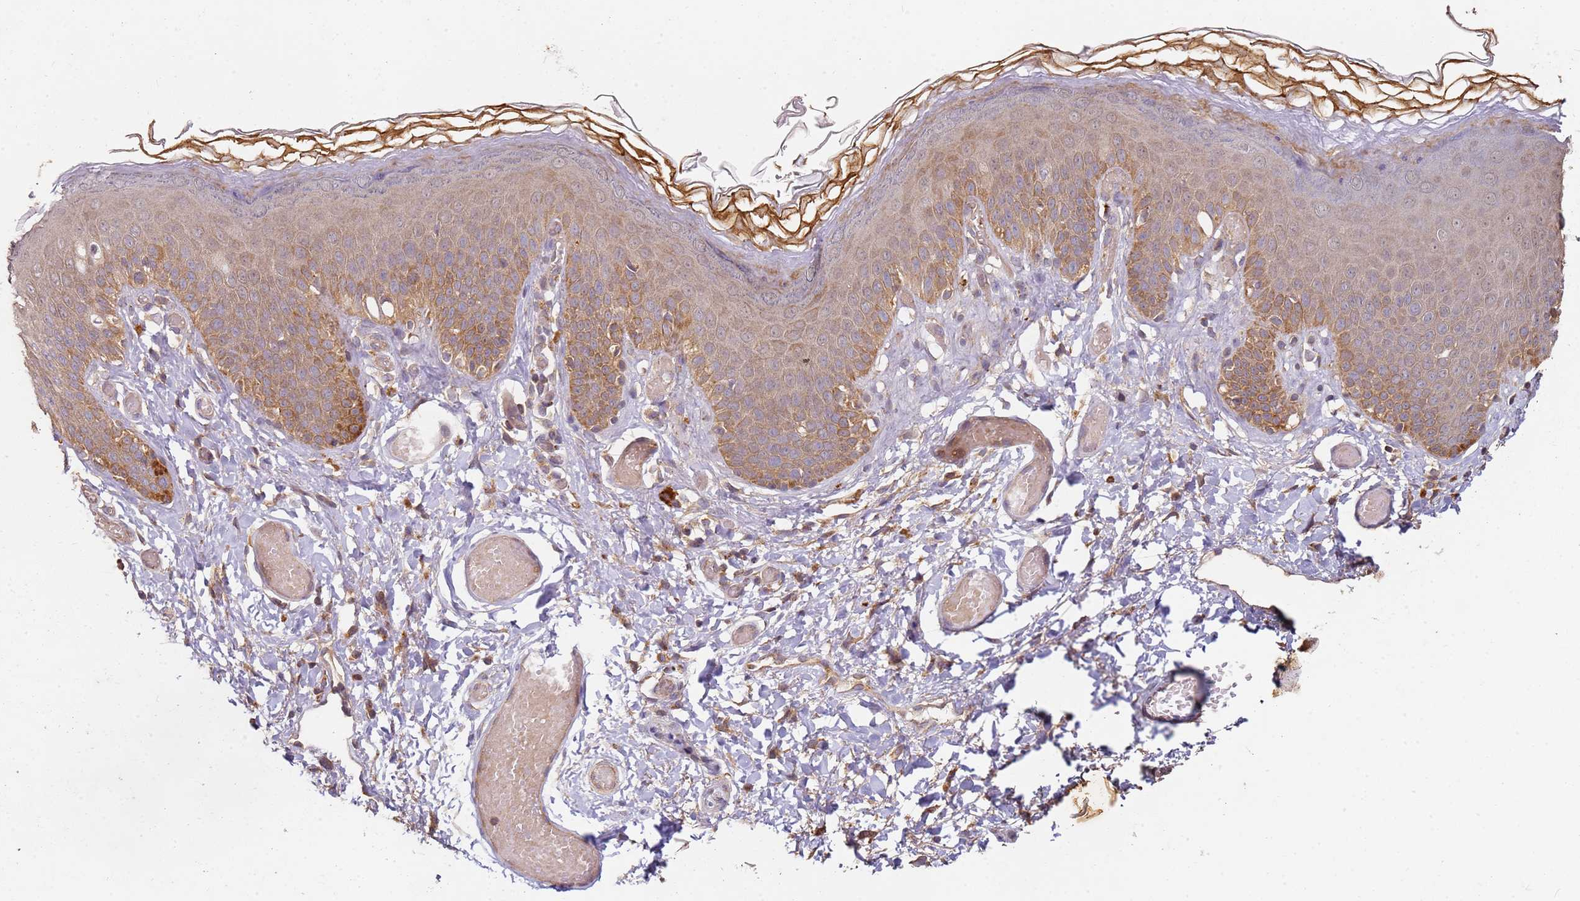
{"staining": {"intensity": "moderate", "quantity": ">75%", "location": "cytoplasmic/membranous"}, "tissue": "skin", "cell_type": "Epidermal cells", "image_type": "normal", "snomed": [{"axis": "morphology", "description": "Normal tissue, NOS"}, {"axis": "topography", "description": "Anal"}], "caption": "IHC of unremarkable human skin demonstrates medium levels of moderate cytoplasmic/membranous staining in about >75% of epidermal cells. The staining is performed using DAB (3,3'-diaminobenzidine) brown chromogen to label protein expression. The nuclei are counter-stained blue using hematoxylin.", "gene": "SCGB2B2", "patient": {"sex": "female", "age": 40}}